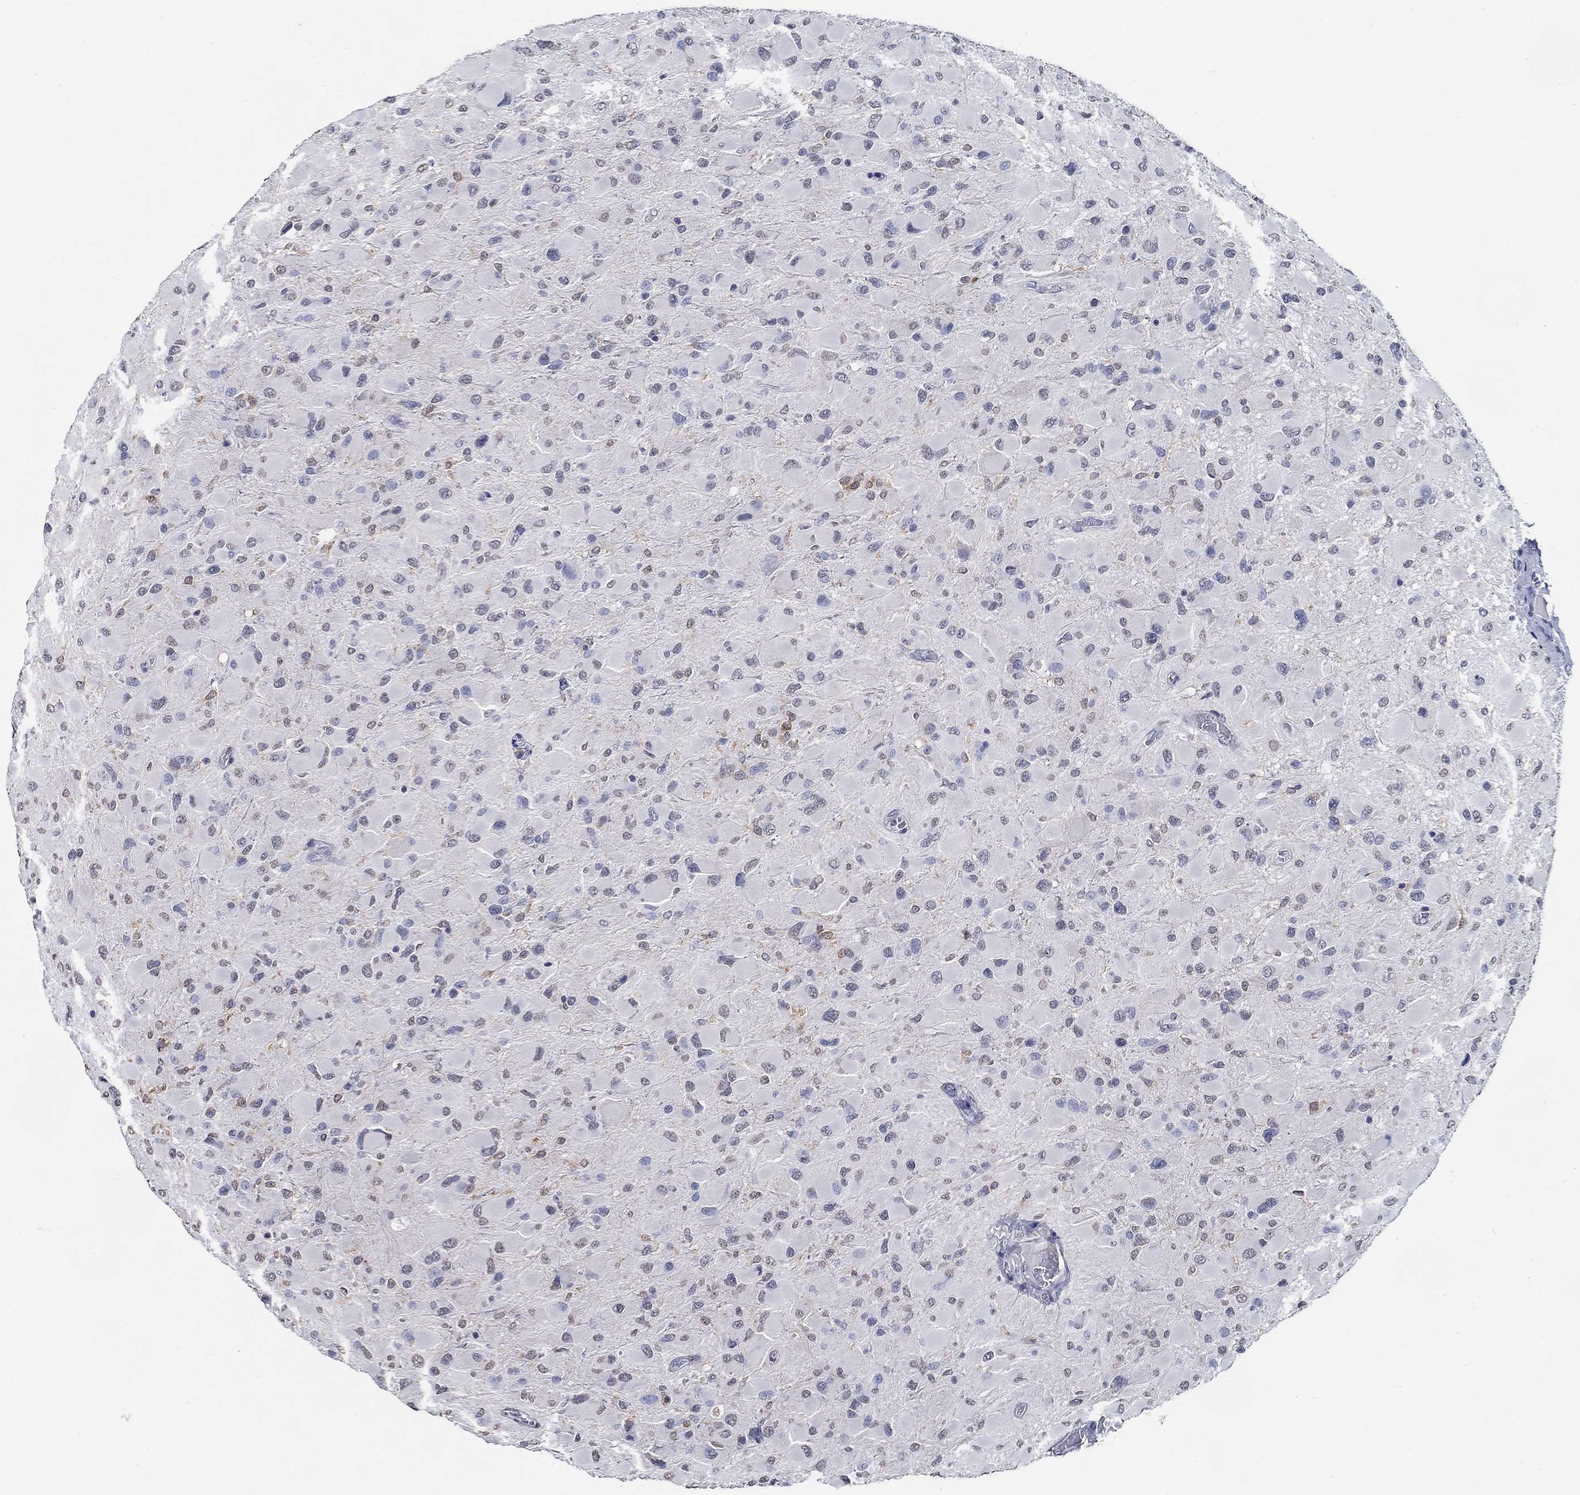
{"staining": {"intensity": "negative", "quantity": "none", "location": "none"}, "tissue": "glioma", "cell_type": "Tumor cells", "image_type": "cancer", "snomed": [{"axis": "morphology", "description": "Glioma, malignant, High grade"}, {"axis": "topography", "description": "Cerebral cortex"}], "caption": "This image is of glioma stained with immunohistochemistry (IHC) to label a protein in brown with the nuclei are counter-stained blue. There is no positivity in tumor cells.", "gene": "PDE1B", "patient": {"sex": "female", "age": 36}}